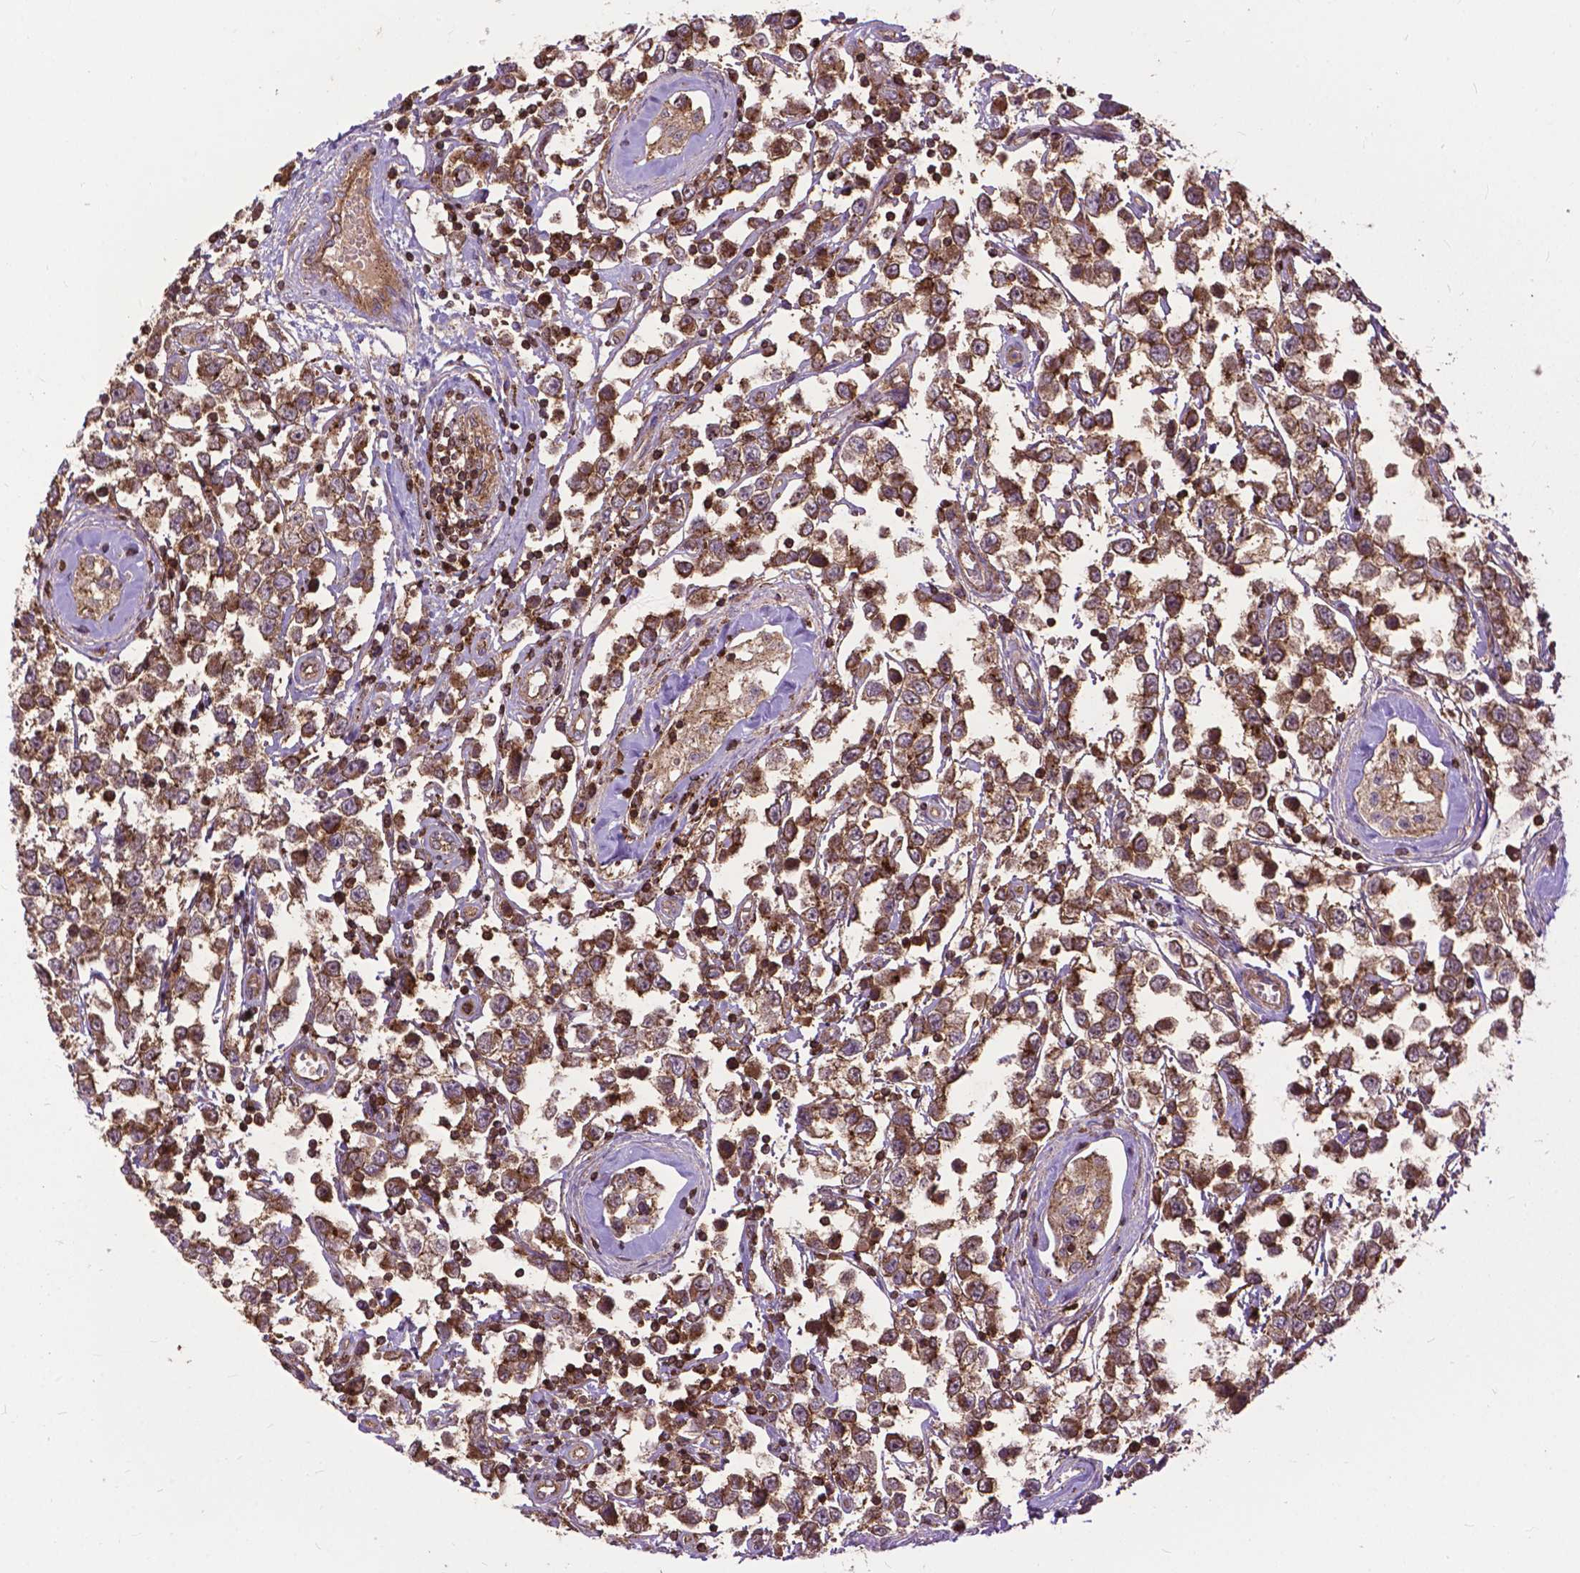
{"staining": {"intensity": "moderate", "quantity": ">75%", "location": "cytoplasmic/membranous"}, "tissue": "testis cancer", "cell_type": "Tumor cells", "image_type": "cancer", "snomed": [{"axis": "morphology", "description": "Seminoma, NOS"}, {"axis": "topography", "description": "Testis"}], "caption": "A medium amount of moderate cytoplasmic/membranous expression is appreciated in approximately >75% of tumor cells in seminoma (testis) tissue. (Brightfield microscopy of DAB IHC at high magnification).", "gene": "CHMP4A", "patient": {"sex": "male", "age": 34}}